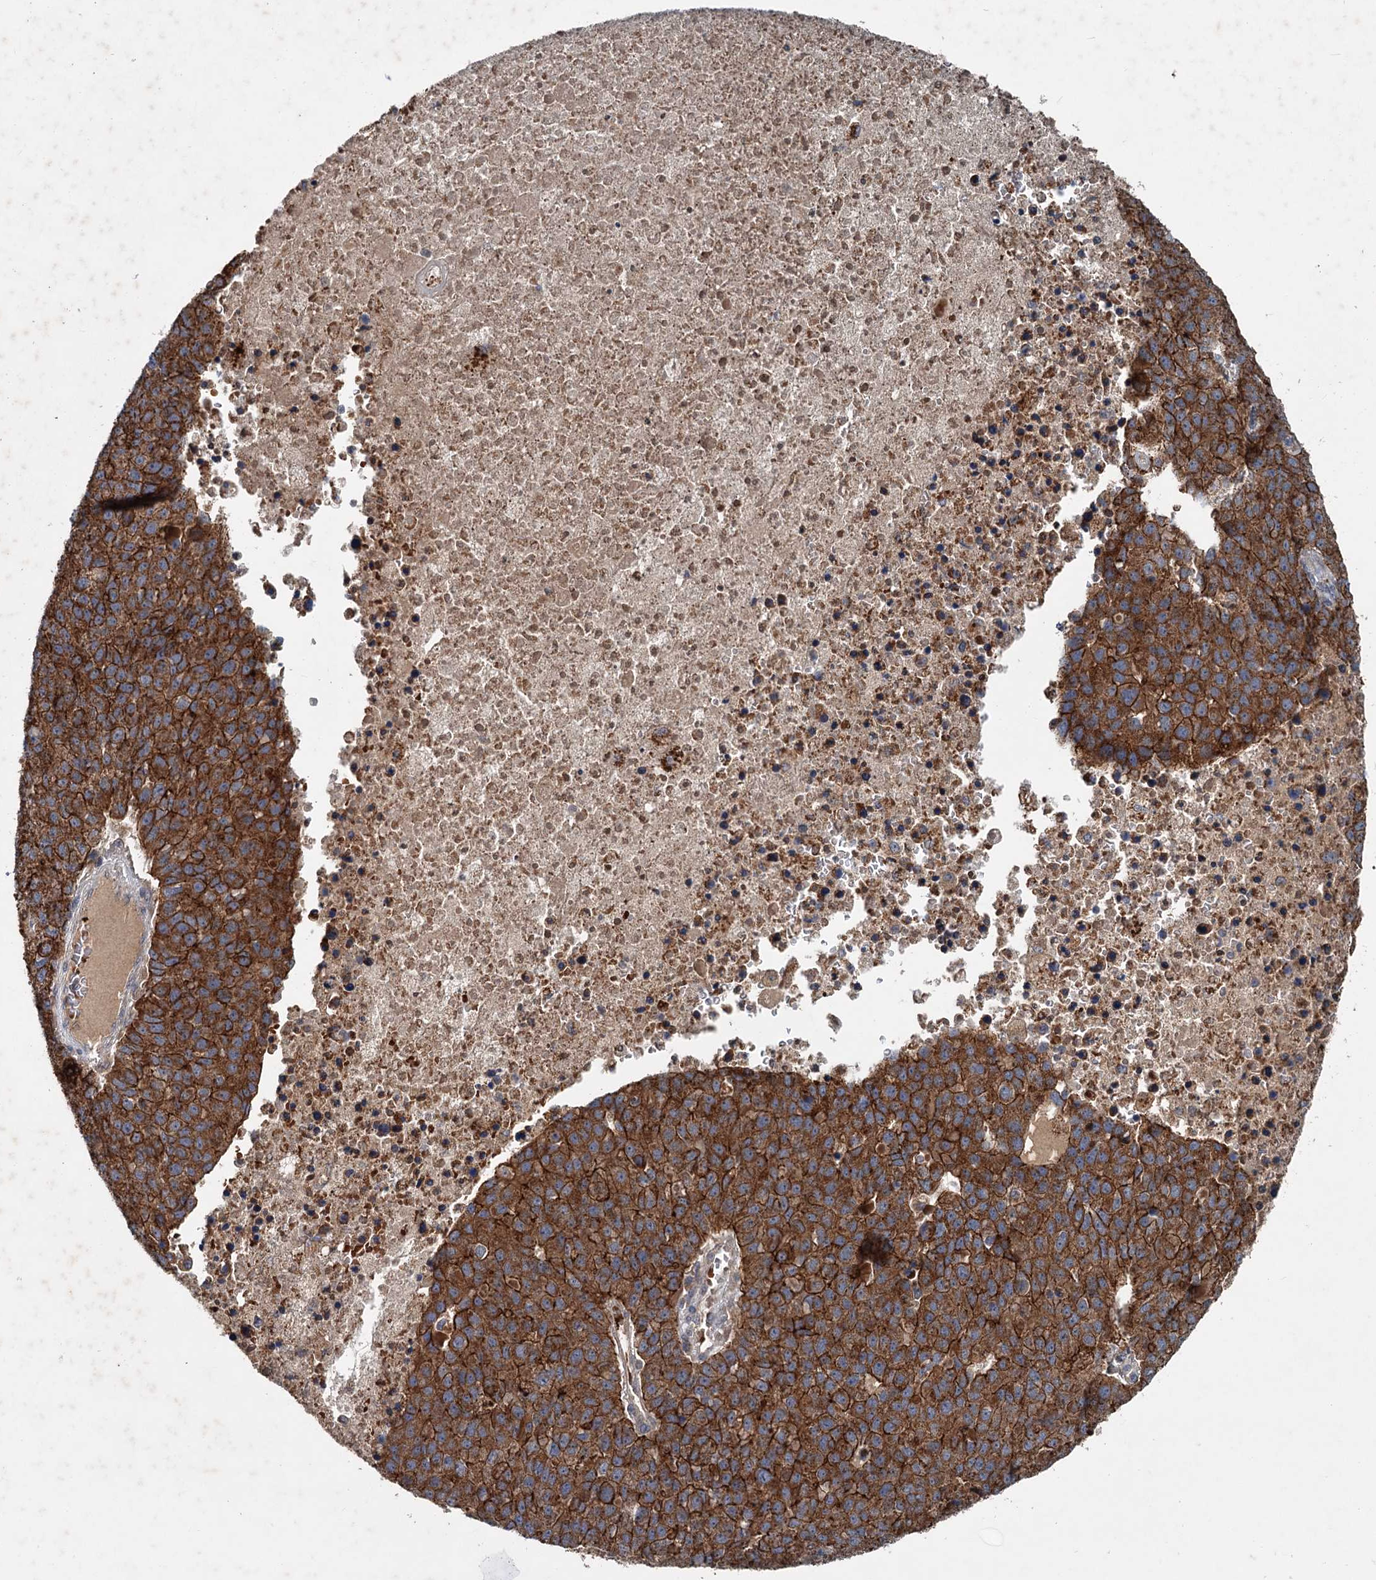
{"staining": {"intensity": "strong", "quantity": ">75%", "location": "cytoplasmic/membranous"}, "tissue": "pancreatic cancer", "cell_type": "Tumor cells", "image_type": "cancer", "snomed": [{"axis": "morphology", "description": "Adenocarcinoma, NOS"}, {"axis": "topography", "description": "Pancreas"}], "caption": "Pancreatic cancer stained for a protein (brown) reveals strong cytoplasmic/membranous positive staining in about >75% of tumor cells.", "gene": "N4BP2L2", "patient": {"sex": "female", "age": 61}}